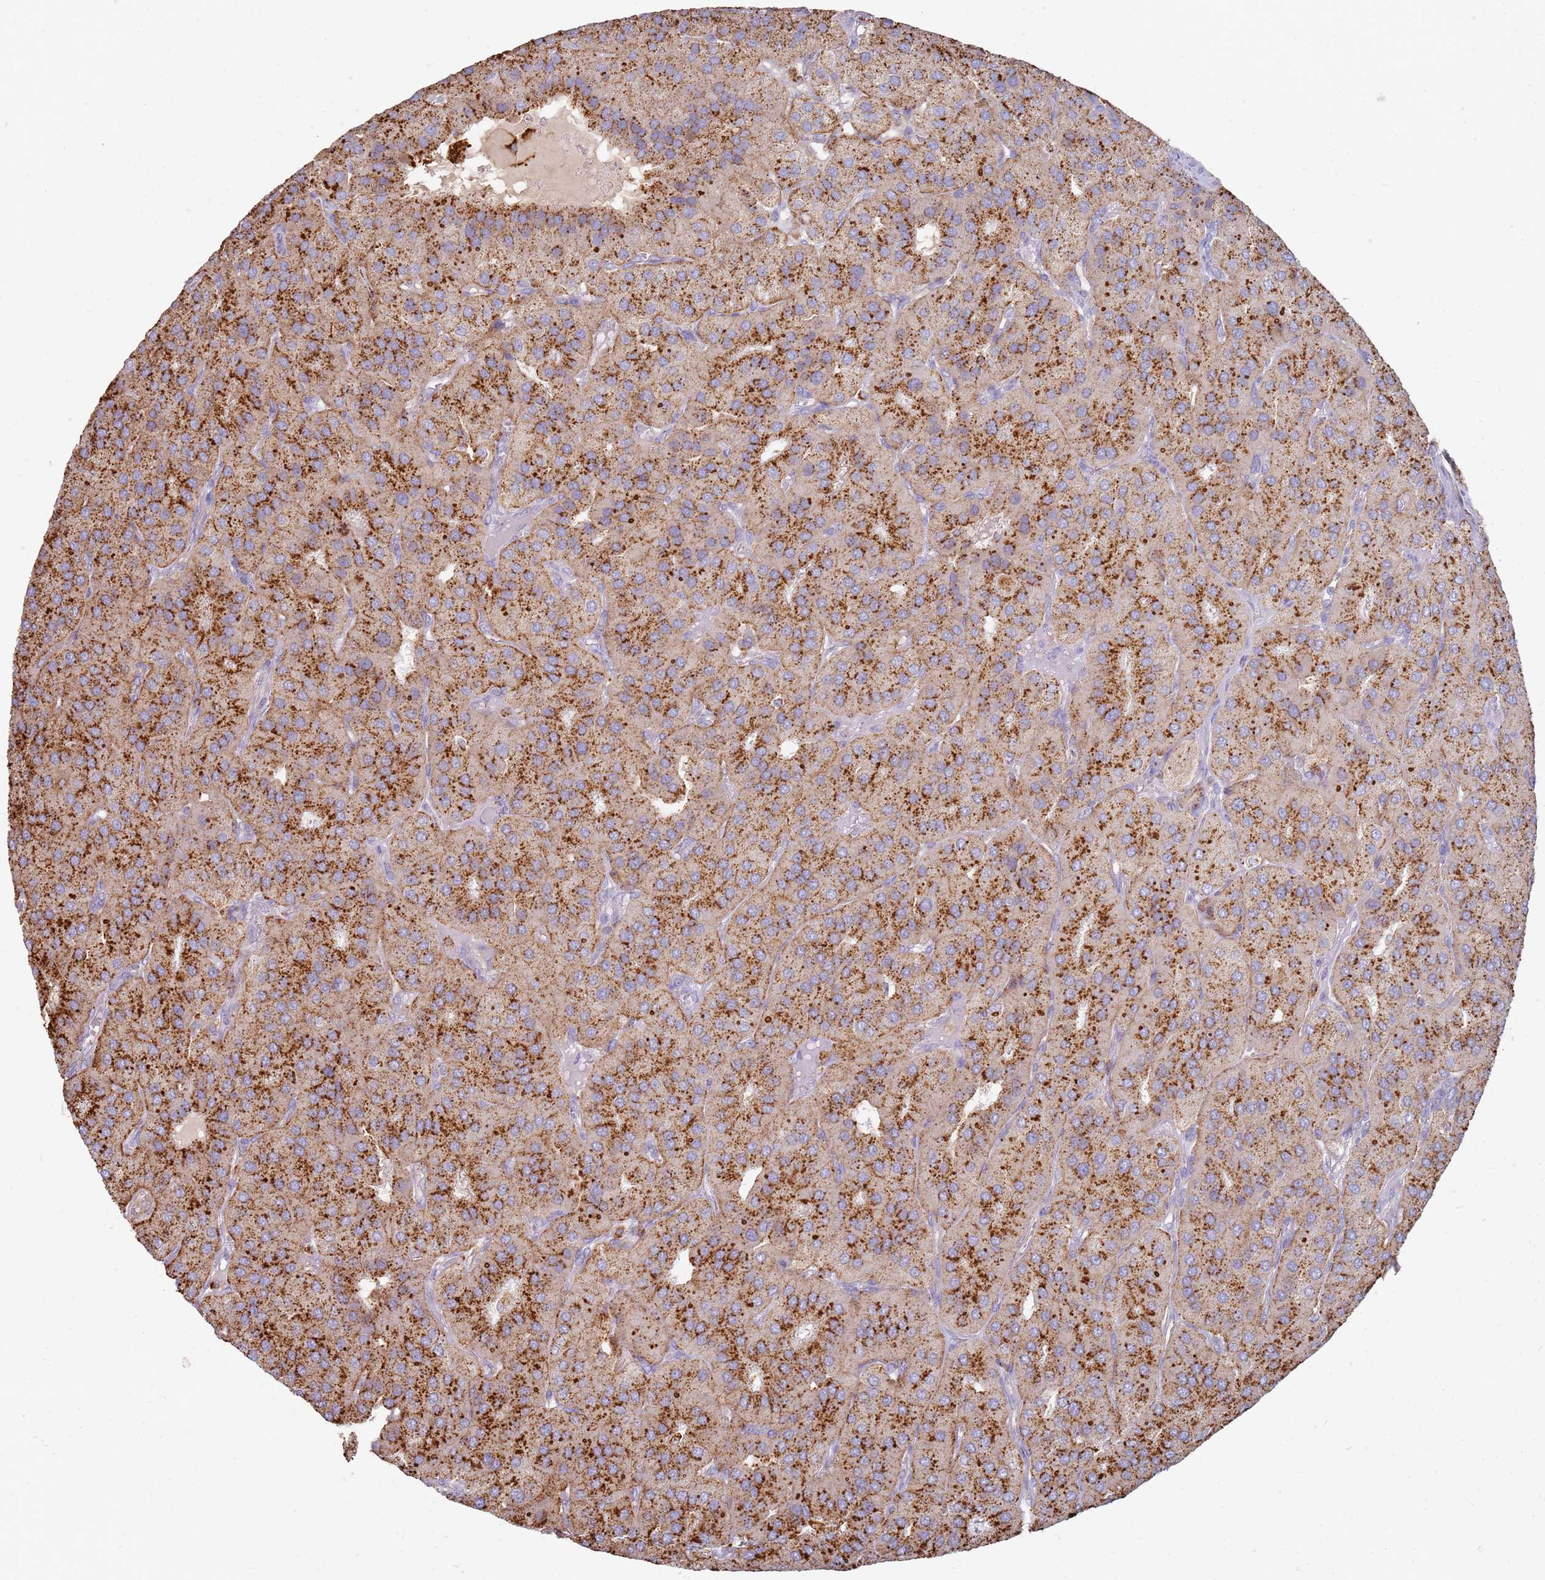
{"staining": {"intensity": "strong", "quantity": ">75%", "location": "cytoplasmic/membranous"}, "tissue": "parathyroid gland", "cell_type": "Glandular cells", "image_type": "normal", "snomed": [{"axis": "morphology", "description": "Normal tissue, NOS"}, {"axis": "morphology", "description": "Adenoma, NOS"}, {"axis": "topography", "description": "Parathyroid gland"}], "caption": "Immunohistochemical staining of normal parathyroid gland exhibits strong cytoplasmic/membranous protein positivity in approximately >75% of glandular cells.", "gene": "TMEM229B", "patient": {"sex": "female", "age": 86}}